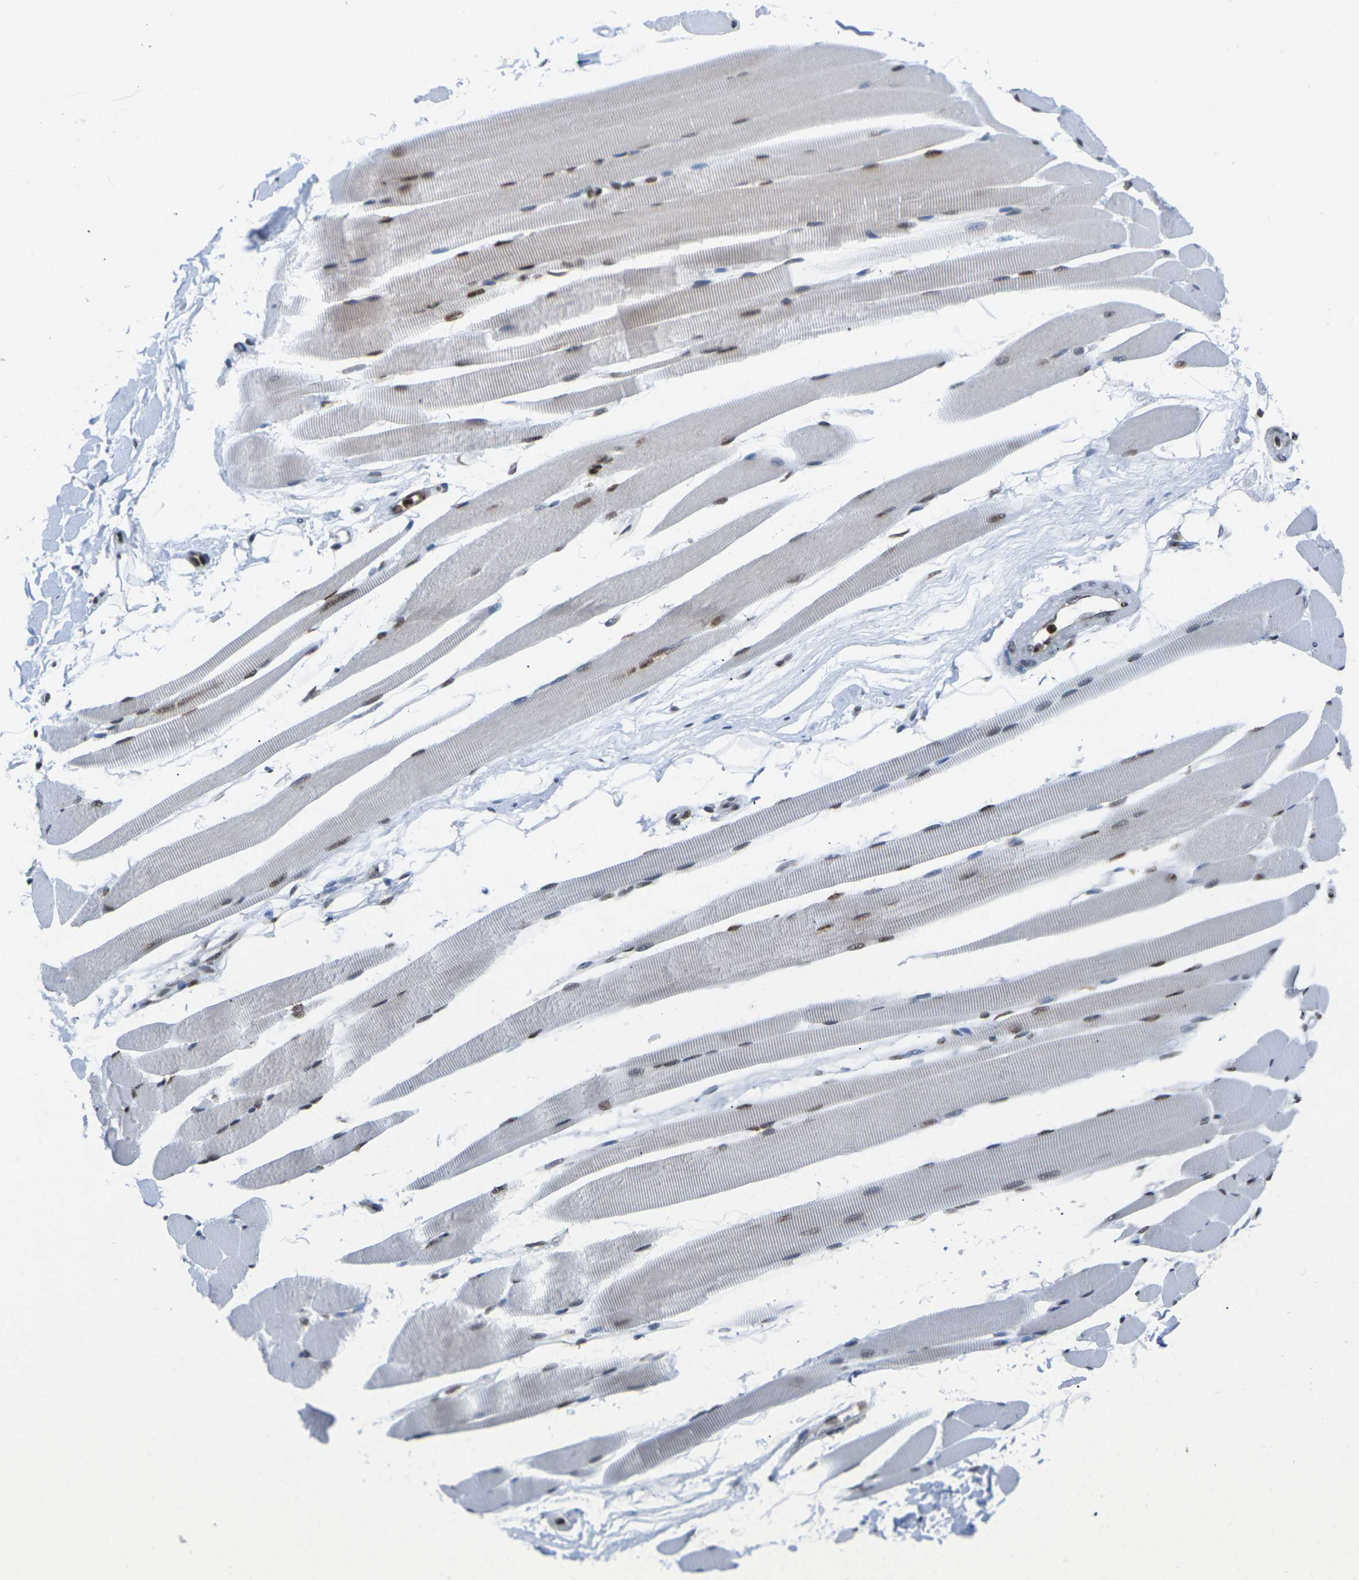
{"staining": {"intensity": "strong", "quantity": ">75%", "location": "nuclear"}, "tissue": "skeletal muscle", "cell_type": "Myocytes", "image_type": "normal", "snomed": [{"axis": "morphology", "description": "Normal tissue, NOS"}, {"axis": "topography", "description": "Skeletal muscle"}, {"axis": "topography", "description": "Peripheral nerve tissue"}], "caption": "A high-resolution histopathology image shows immunohistochemistry (IHC) staining of benign skeletal muscle, which shows strong nuclear expression in approximately >75% of myocytes.", "gene": "MAGOH", "patient": {"sex": "female", "age": 84}}